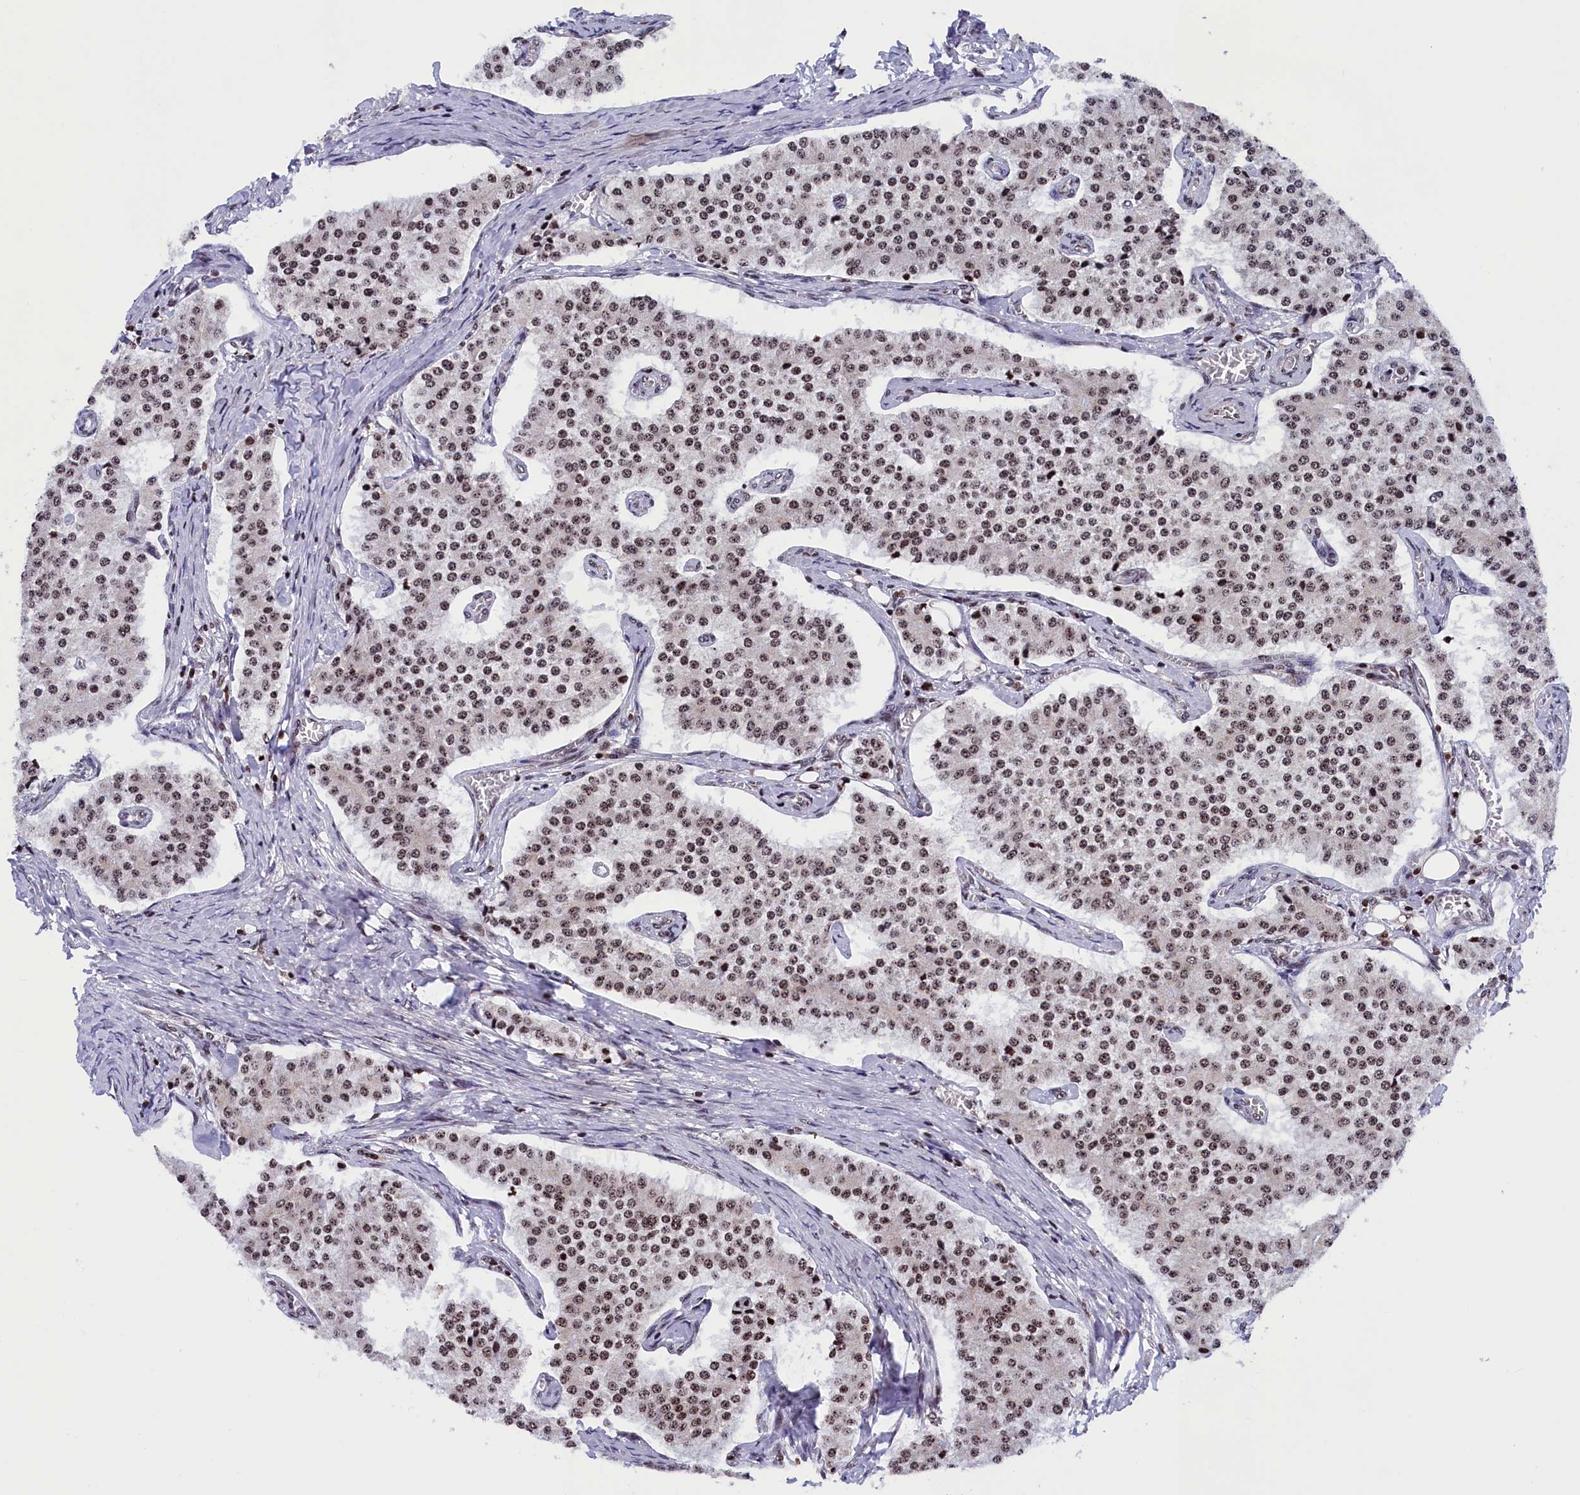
{"staining": {"intensity": "moderate", "quantity": ">75%", "location": "nuclear"}, "tissue": "carcinoid", "cell_type": "Tumor cells", "image_type": "cancer", "snomed": [{"axis": "morphology", "description": "Carcinoid, malignant, NOS"}, {"axis": "topography", "description": "Colon"}], "caption": "Brown immunohistochemical staining in carcinoid exhibits moderate nuclear staining in approximately >75% of tumor cells.", "gene": "TIMM29", "patient": {"sex": "female", "age": 52}}